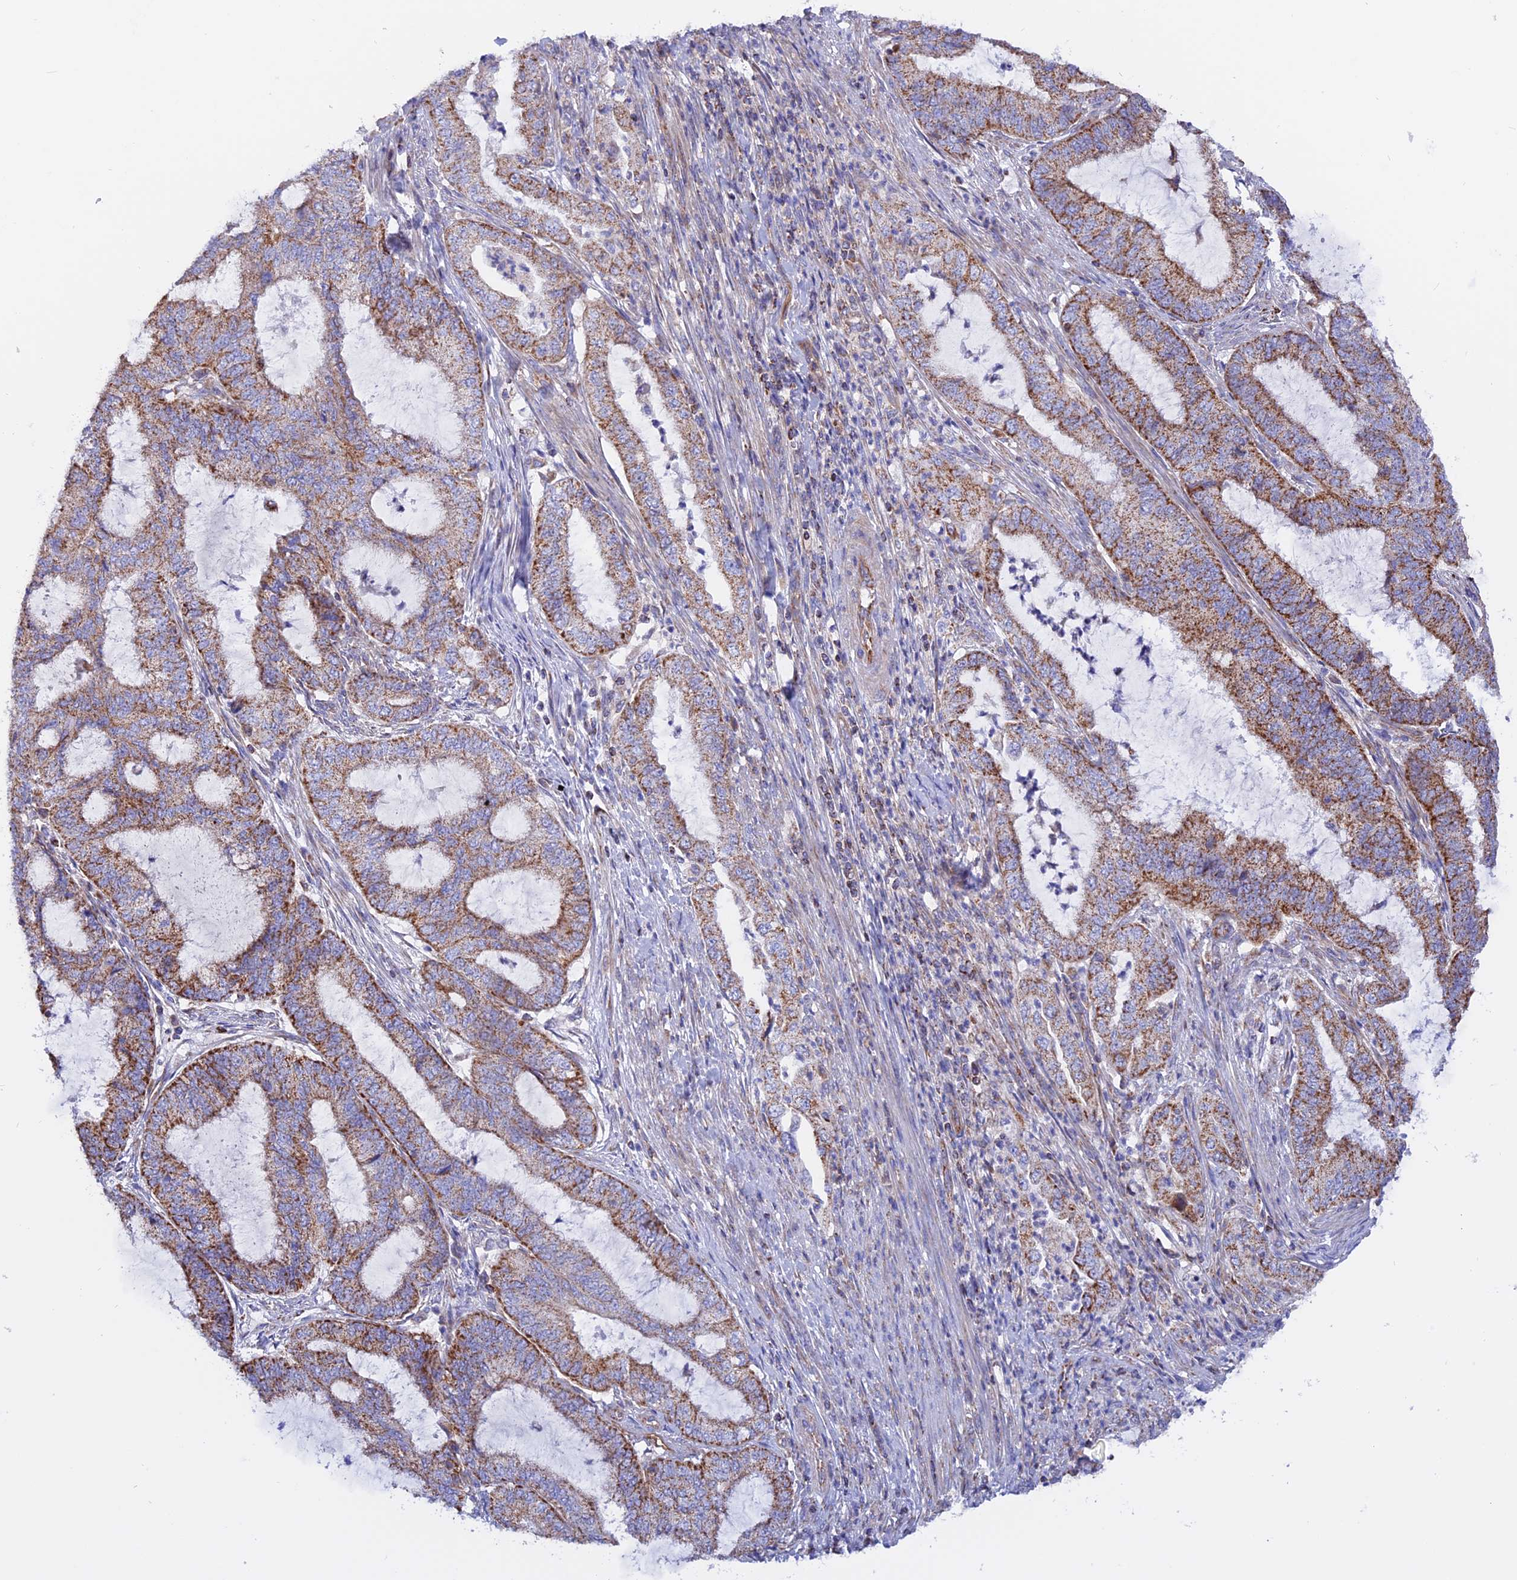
{"staining": {"intensity": "moderate", "quantity": ">75%", "location": "cytoplasmic/membranous"}, "tissue": "endometrial cancer", "cell_type": "Tumor cells", "image_type": "cancer", "snomed": [{"axis": "morphology", "description": "Adenocarcinoma, NOS"}, {"axis": "topography", "description": "Endometrium"}], "caption": "Human endometrial cancer stained with a brown dye reveals moderate cytoplasmic/membranous positive staining in about >75% of tumor cells.", "gene": "GCDH", "patient": {"sex": "female", "age": 51}}